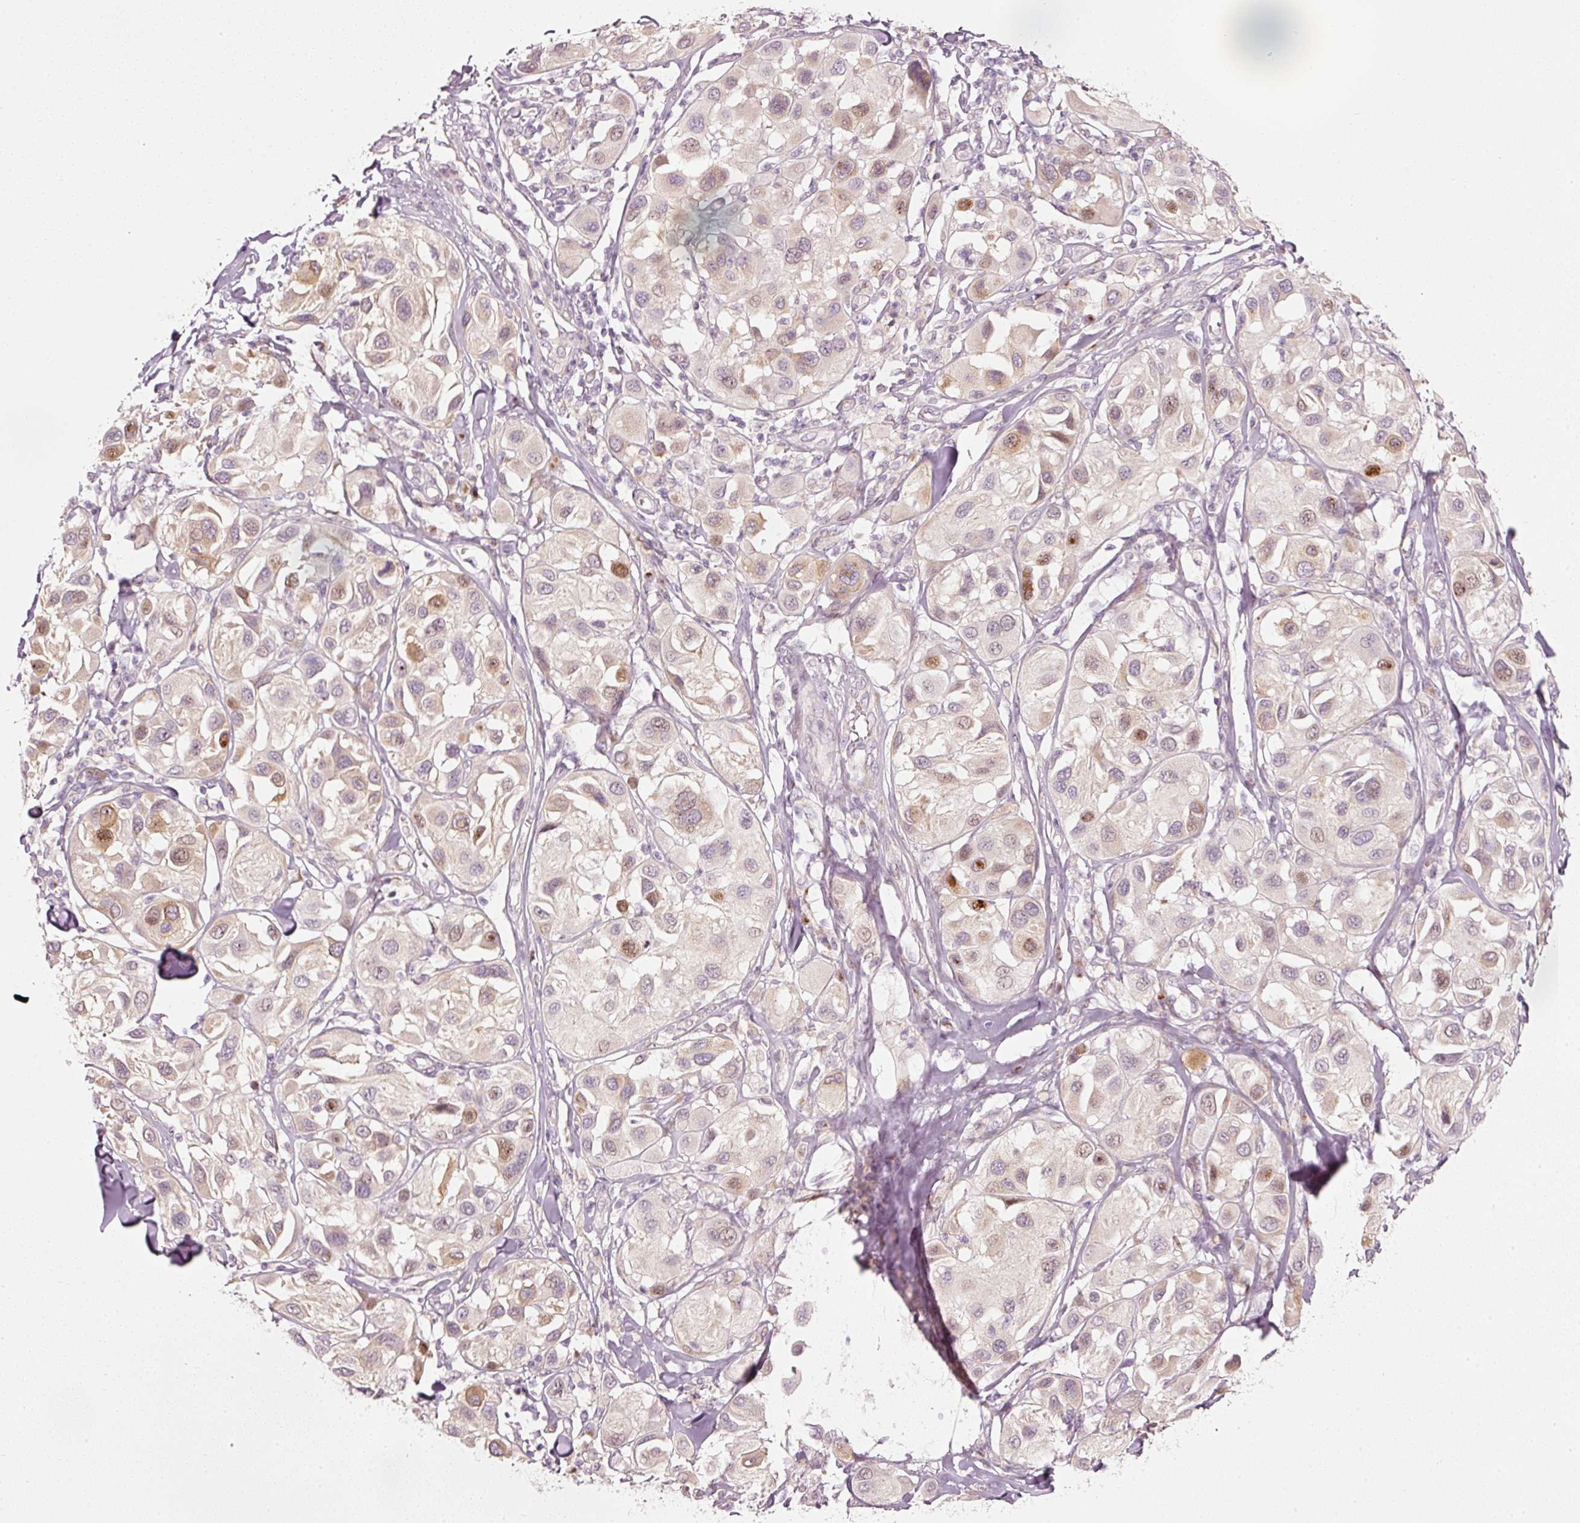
{"staining": {"intensity": "moderate", "quantity": "<25%", "location": "nuclear"}, "tissue": "melanoma", "cell_type": "Tumor cells", "image_type": "cancer", "snomed": [{"axis": "morphology", "description": "Malignant melanoma, Metastatic site"}, {"axis": "topography", "description": "Skin"}], "caption": "Melanoma stained with DAB immunohistochemistry (IHC) displays low levels of moderate nuclear staining in about <25% of tumor cells. Using DAB (brown) and hematoxylin (blue) stains, captured at high magnification using brightfield microscopy.", "gene": "SLC20A1", "patient": {"sex": "male", "age": 41}}